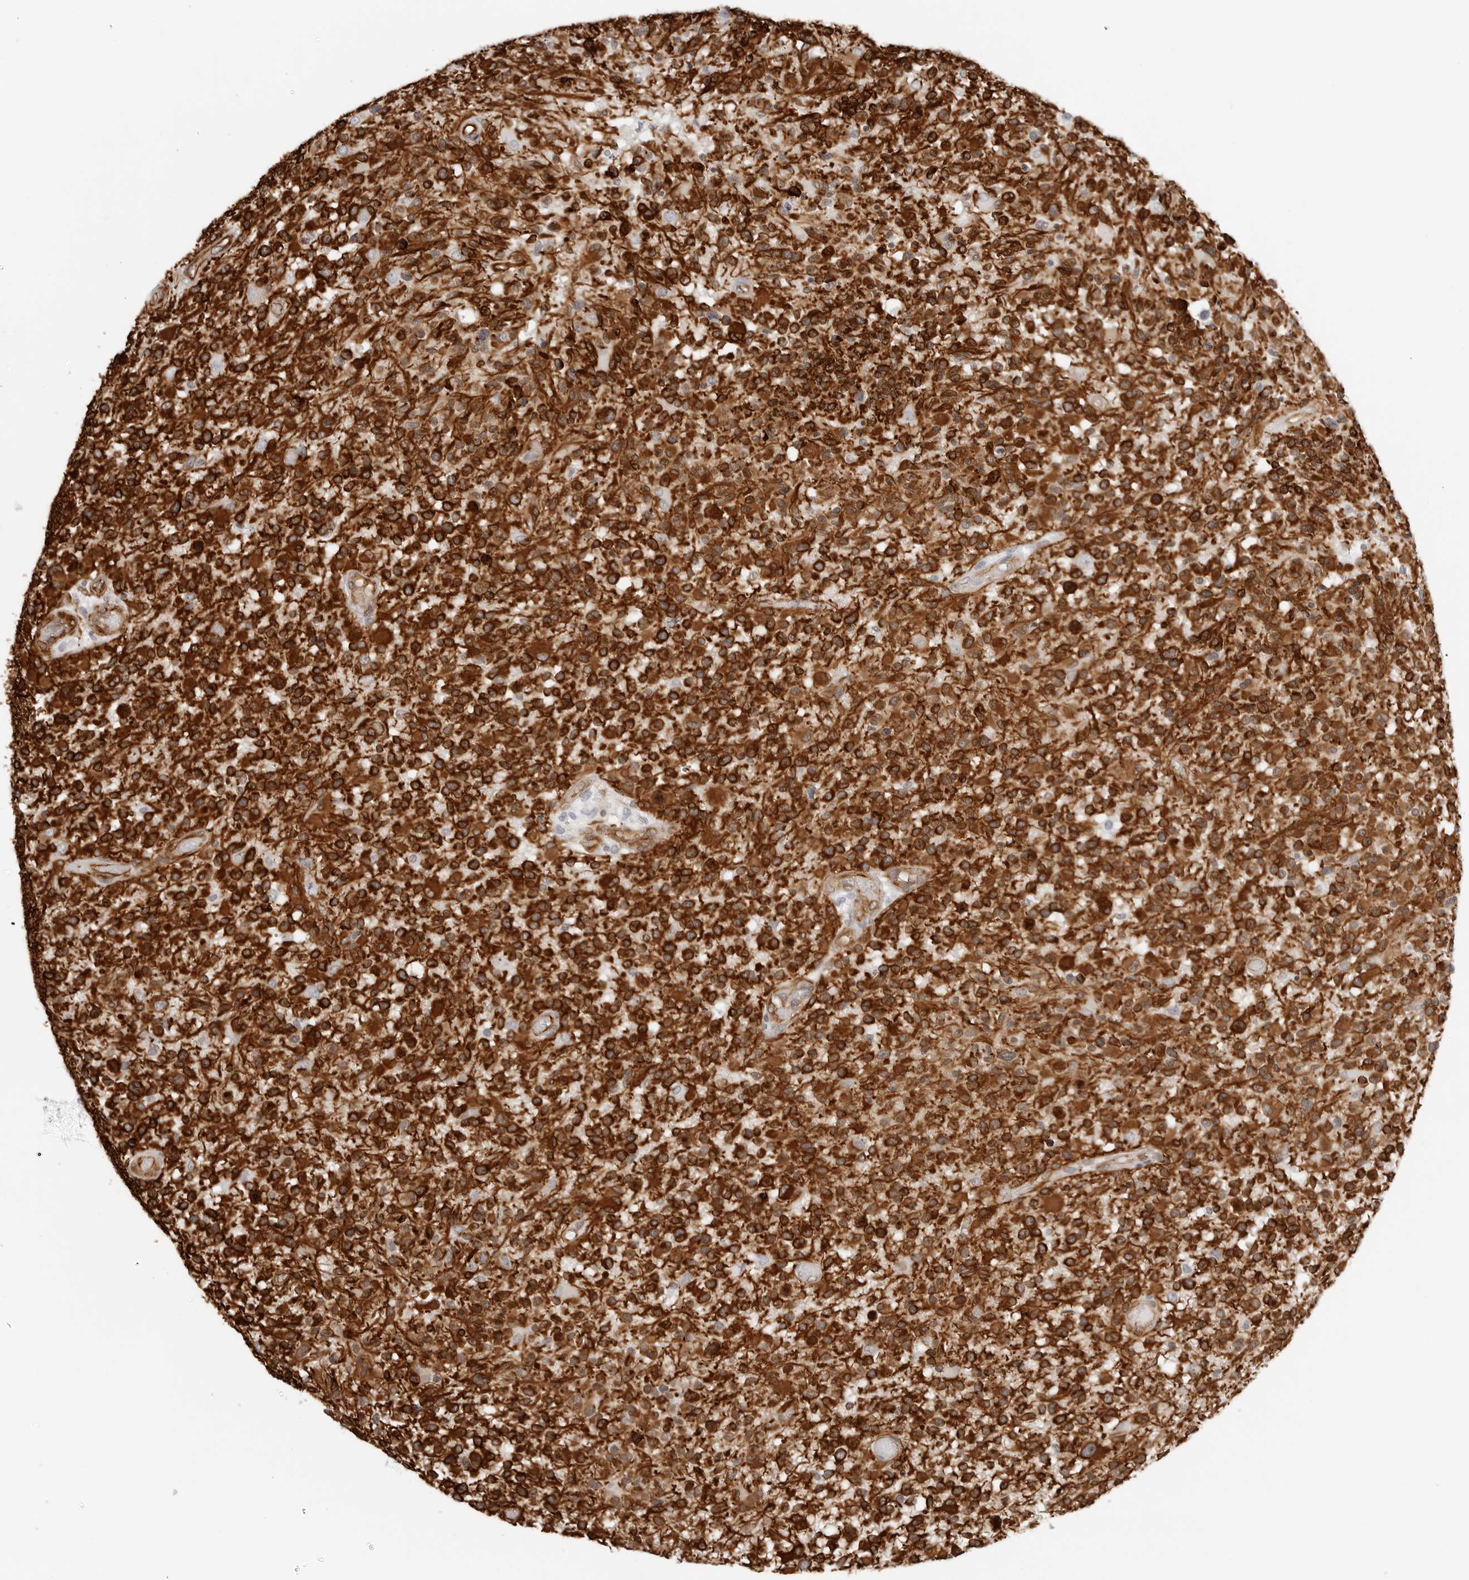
{"staining": {"intensity": "strong", "quantity": ">75%", "location": "cytoplasmic/membranous"}, "tissue": "glioma", "cell_type": "Tumor cells", "image_type": "cancer", "snomed": [{"axis": "morphology", "description": "Glioma, malignant, High grade"}, {"axis": "morphology", "description": "Glioblastoma, NOS"}, {"axis": "topography", "description": "Brain"}], "caption": "Strong cytoplasmic/membranous protein staining is identified in about >75% of tumor cells in glioma.", "gene": "NES", "patient": {"sex": "male", "age": 60}}